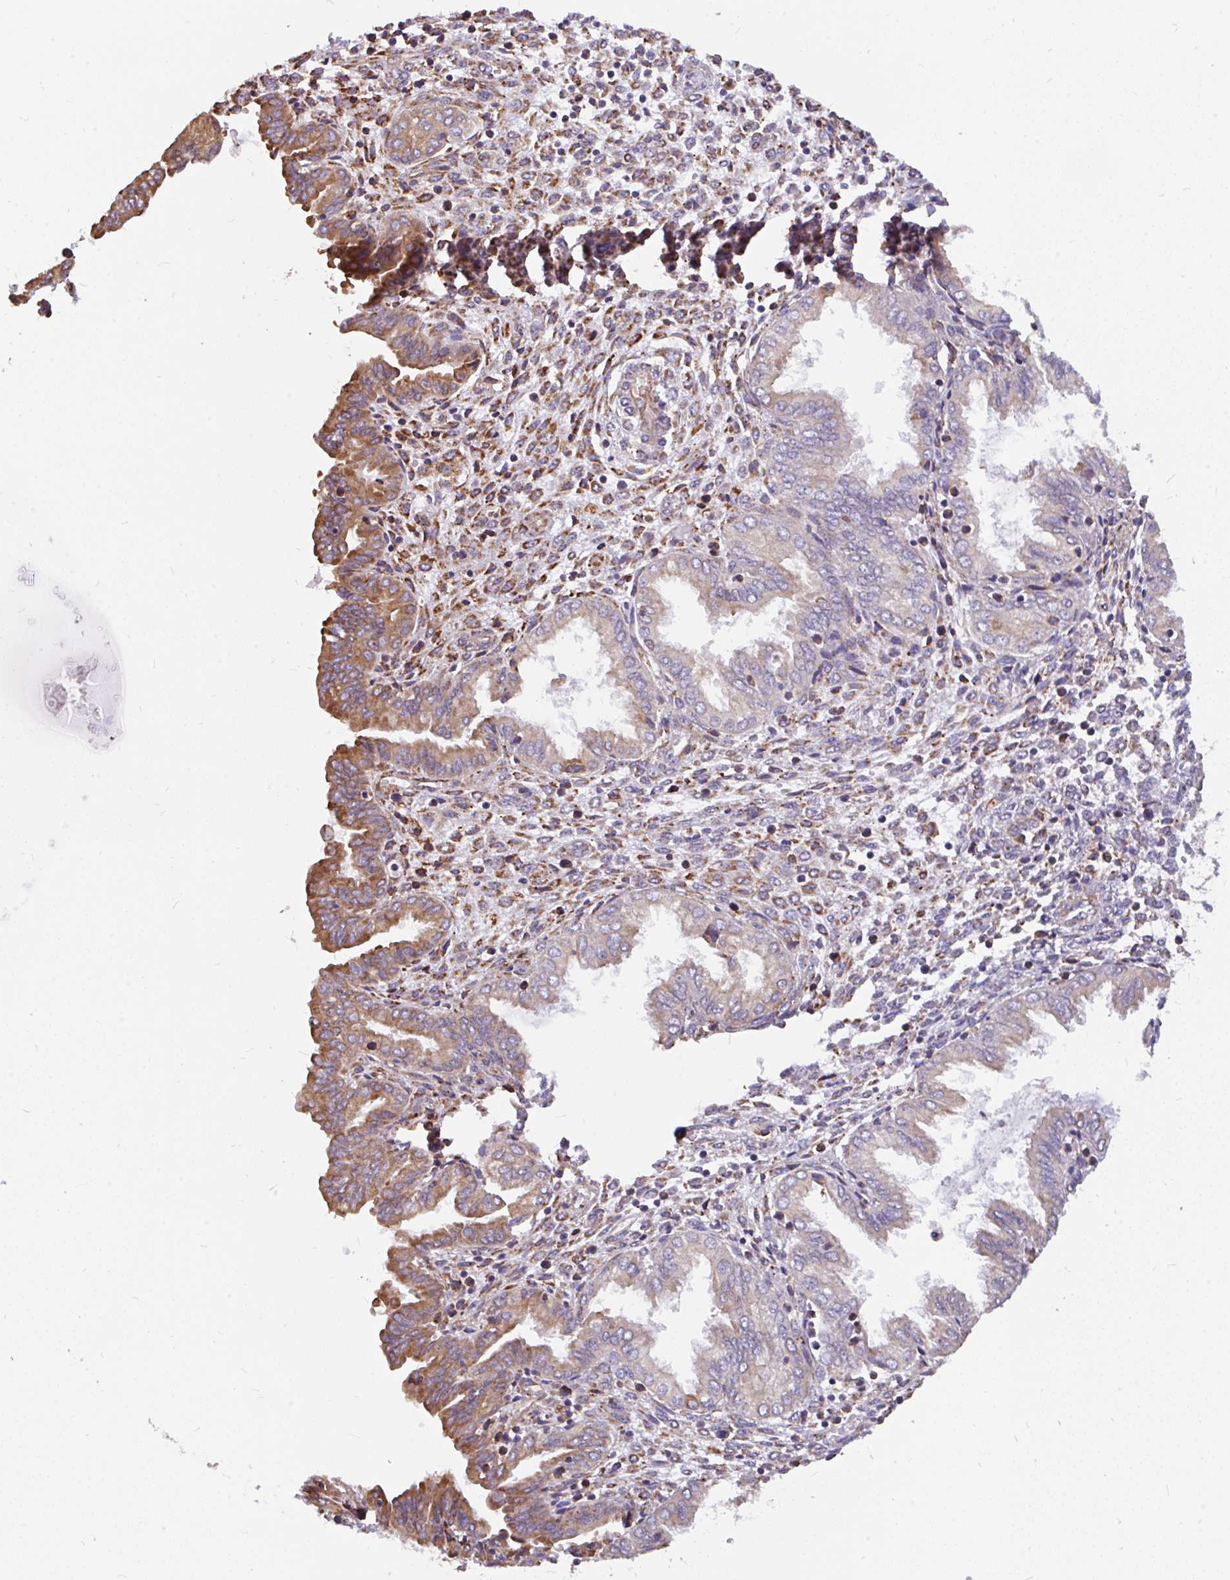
{"staining": {"intensity": "moderate", "quantity": "<25%", "location": "cytoplasmic/membranous"}, "tissue": "endometrium", "cell_type": "Cells in endometrial stroma", "image_type": "normal", "snomed": [{"axis": "morphology", "description": "Normal tissue, NOS"}, {"axis": "topography", "description": "Endometrium"}], "caption": "A photomicrograph of human endometrium stained for a protein reveals moderate cytoplasmic/membranous brown staining in cells in endometrial stroma. (Stains: DAB (3,3'-diaminobenzidine) in brown, nuclei in blue, Microscopy: brightfield microscopy at high magnification).", "gene": "EML5", "patient": {"sex": "female", "age": 33}}